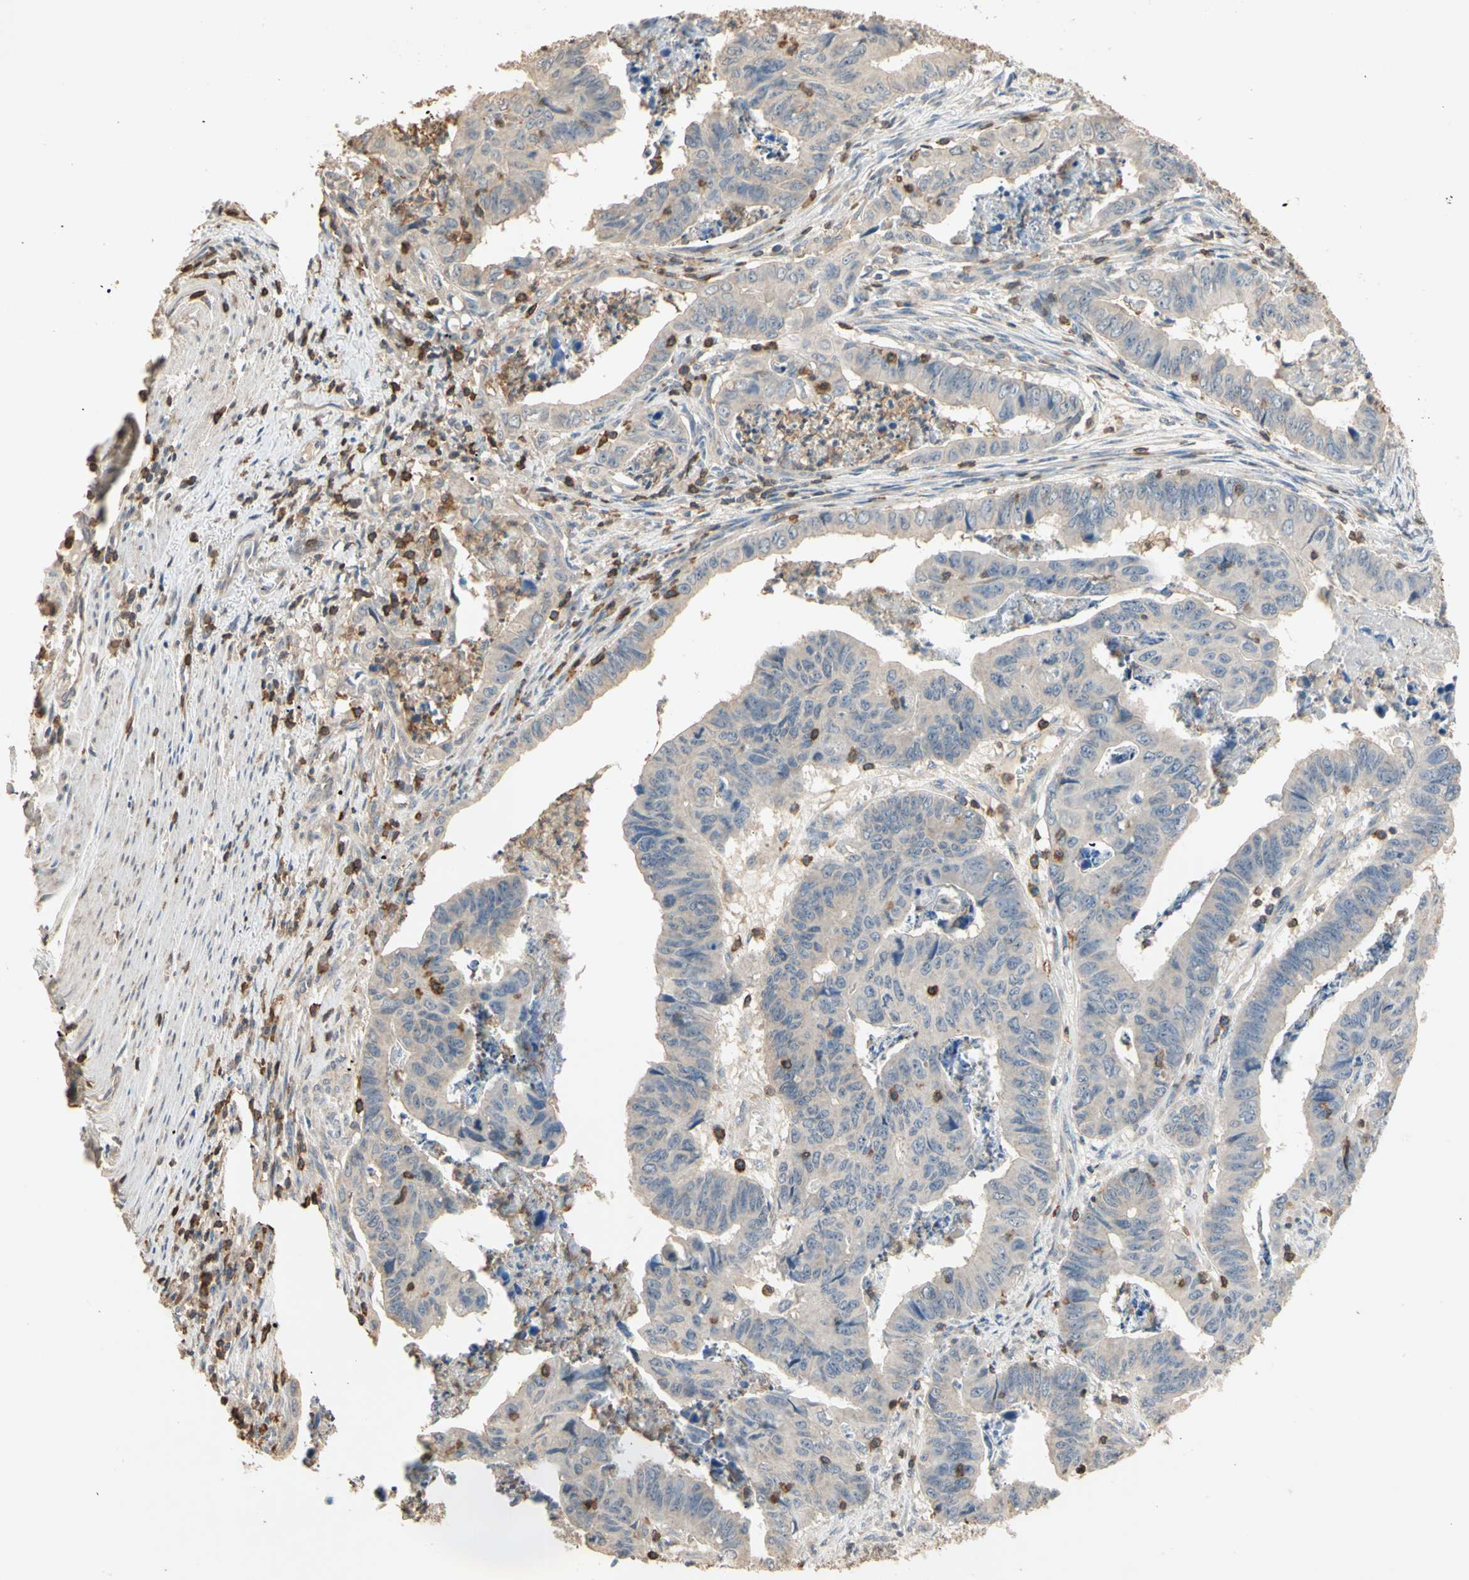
{"staining": {"intensity": "weak", "quantity": "<25%", "location": "cytoplasmic/membranous"}, "tissue": "stomach cancer", "cell_type": "Tumor cells", "image_type": "cancer", "snomed": [{"axis": "morphology", "description": "Adenocarcinoma, NOS"}, {"axis": "topography", "description": "Stomach, lower"}], "caption": "Human stomach cancer (adenocarcinoma) stained for a protein using IHC exhibits no positivity in tumor cells.", "gene": "MAP3K10", "patient": {"sex": "male", "age": 77}}